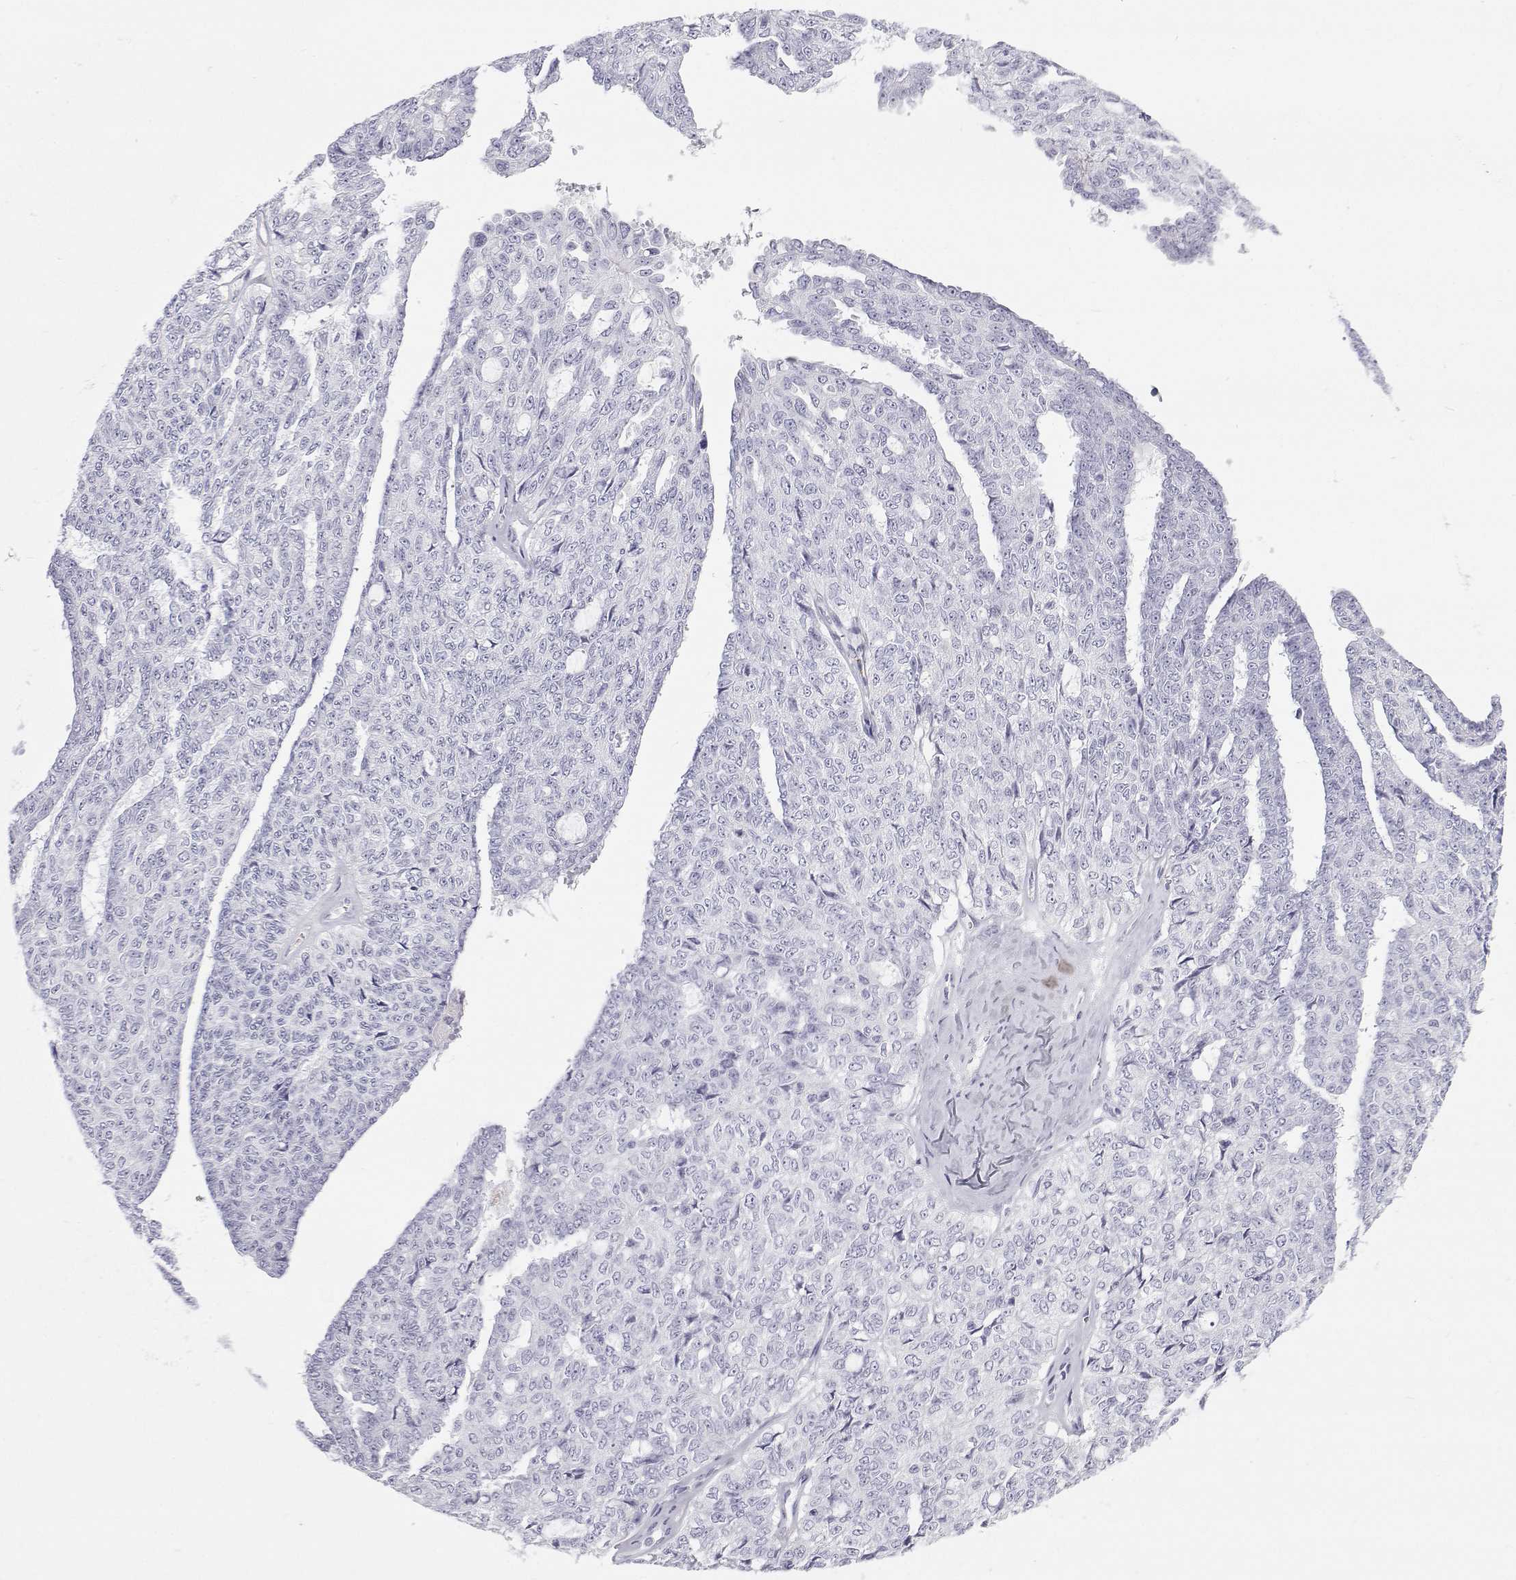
{"staining": {"intensity": "negative", "quantity": "none", "location": "none"}, "tissue": "ovarian cancer", "cell_type": "Tumor cells", "image_type": "cancer", "snomed": [{"axis": "morphology", "description": "Cystadenocarcinoma, serous, NOS"}, {"axis": "topography", "description": "Ovary"}], "caption": "IHC micrograph of neoplastic tissue: human ovarian cancer stained with DAB reveals no significant protein expression in tumor cells.", "gene": "SFTPB", "patient": {"sex": "female", "age": 71}}